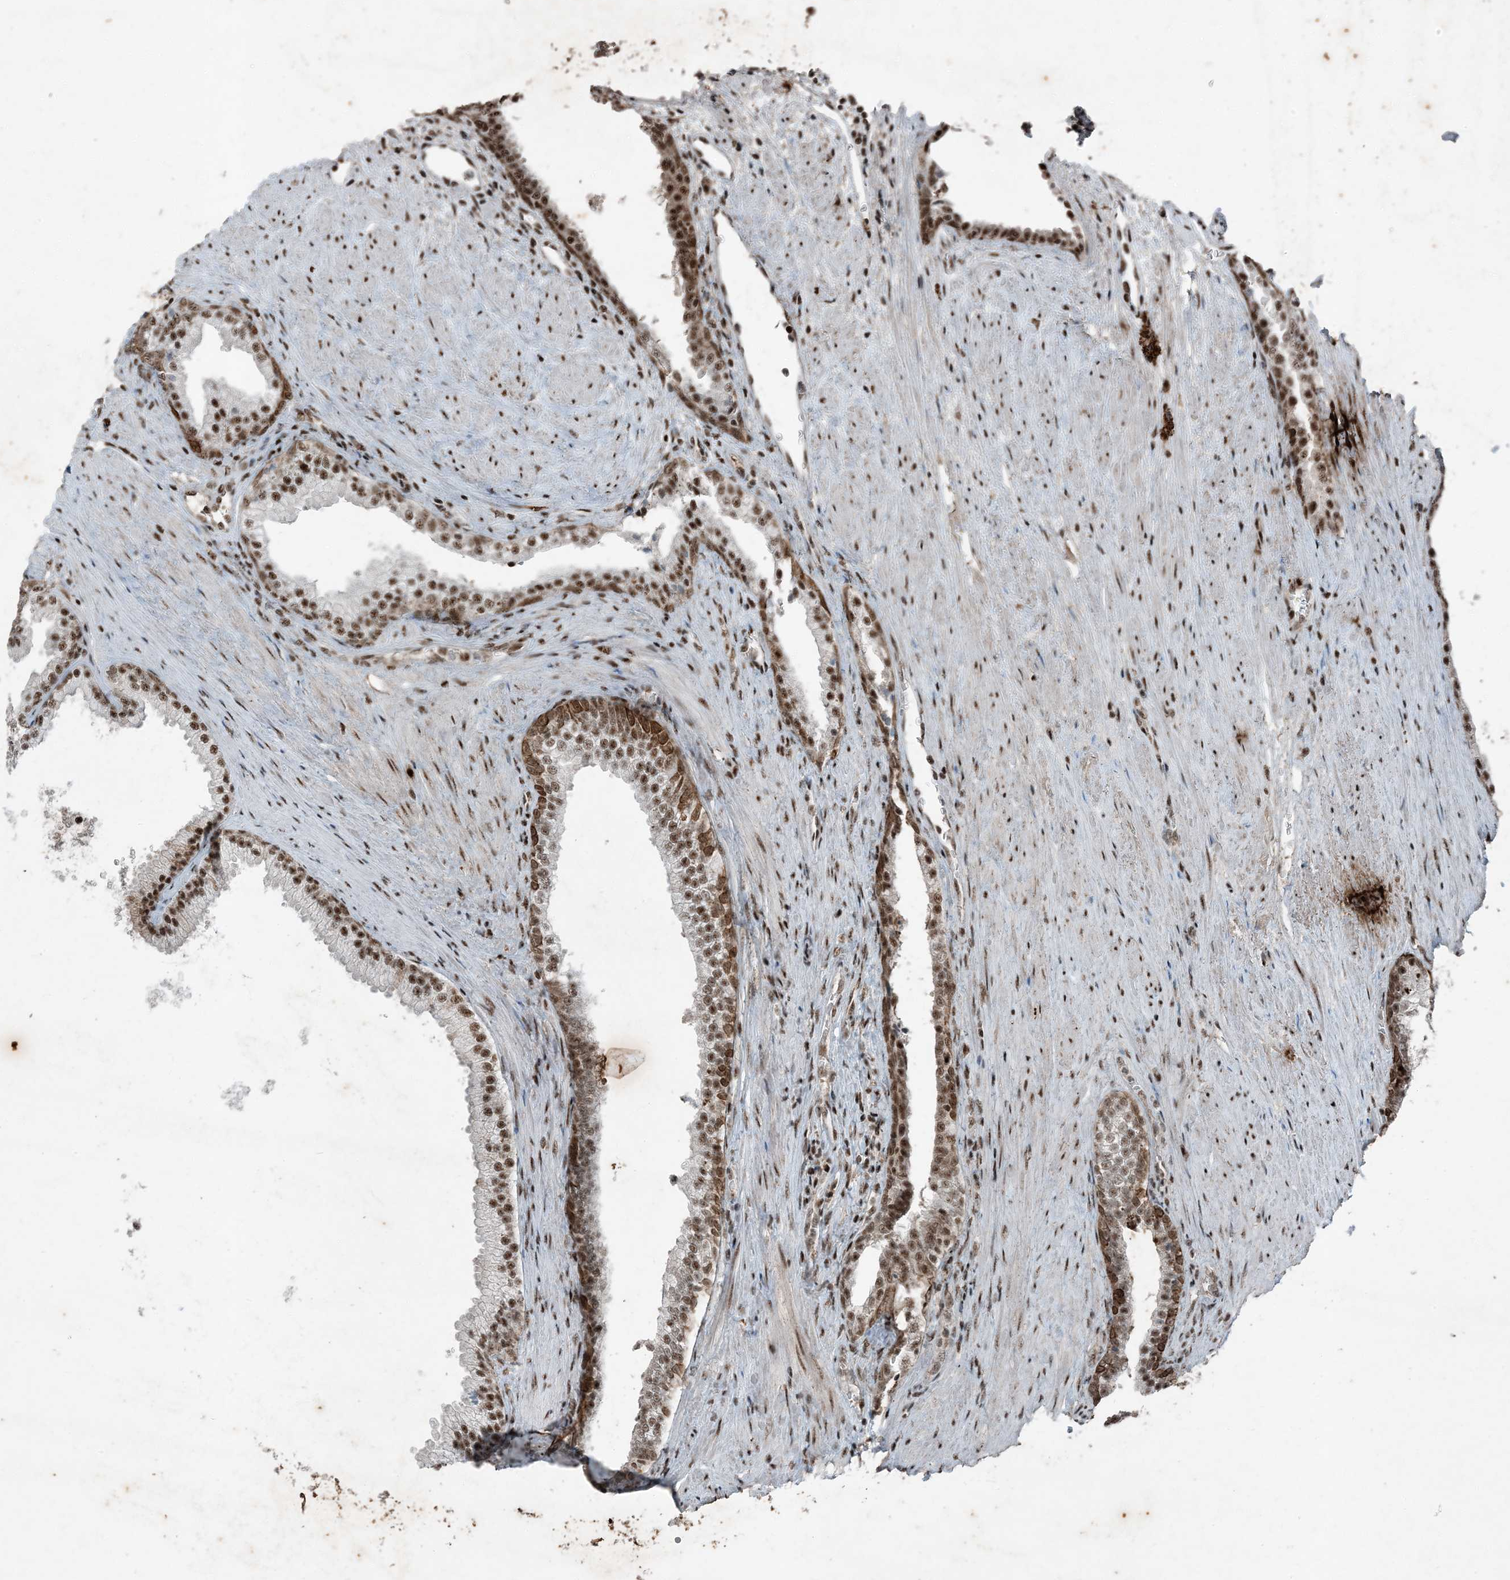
{"staining": {"intensity": "moderate", "quantity": ">75%", "location": "cytoplasmic/membranous,nuclear"}, "tissue": "prostate", "cell_type": "Glandular cells", "image_type": "normal", "snomed": [{"axis": "morphology", "description": "Normal tissue, NOS"}, {"axis": "topography", "description": "Prostate"}], "caption": "Immunohistochemical staining of normal human prostate demonstrates >75% levels of moderate cytoplasmic/membranous,nuclear protein staining in approximately >75% of glandular cells.", "gene": "TADA2B", "patient": {"sex": "male", "age": 76}}